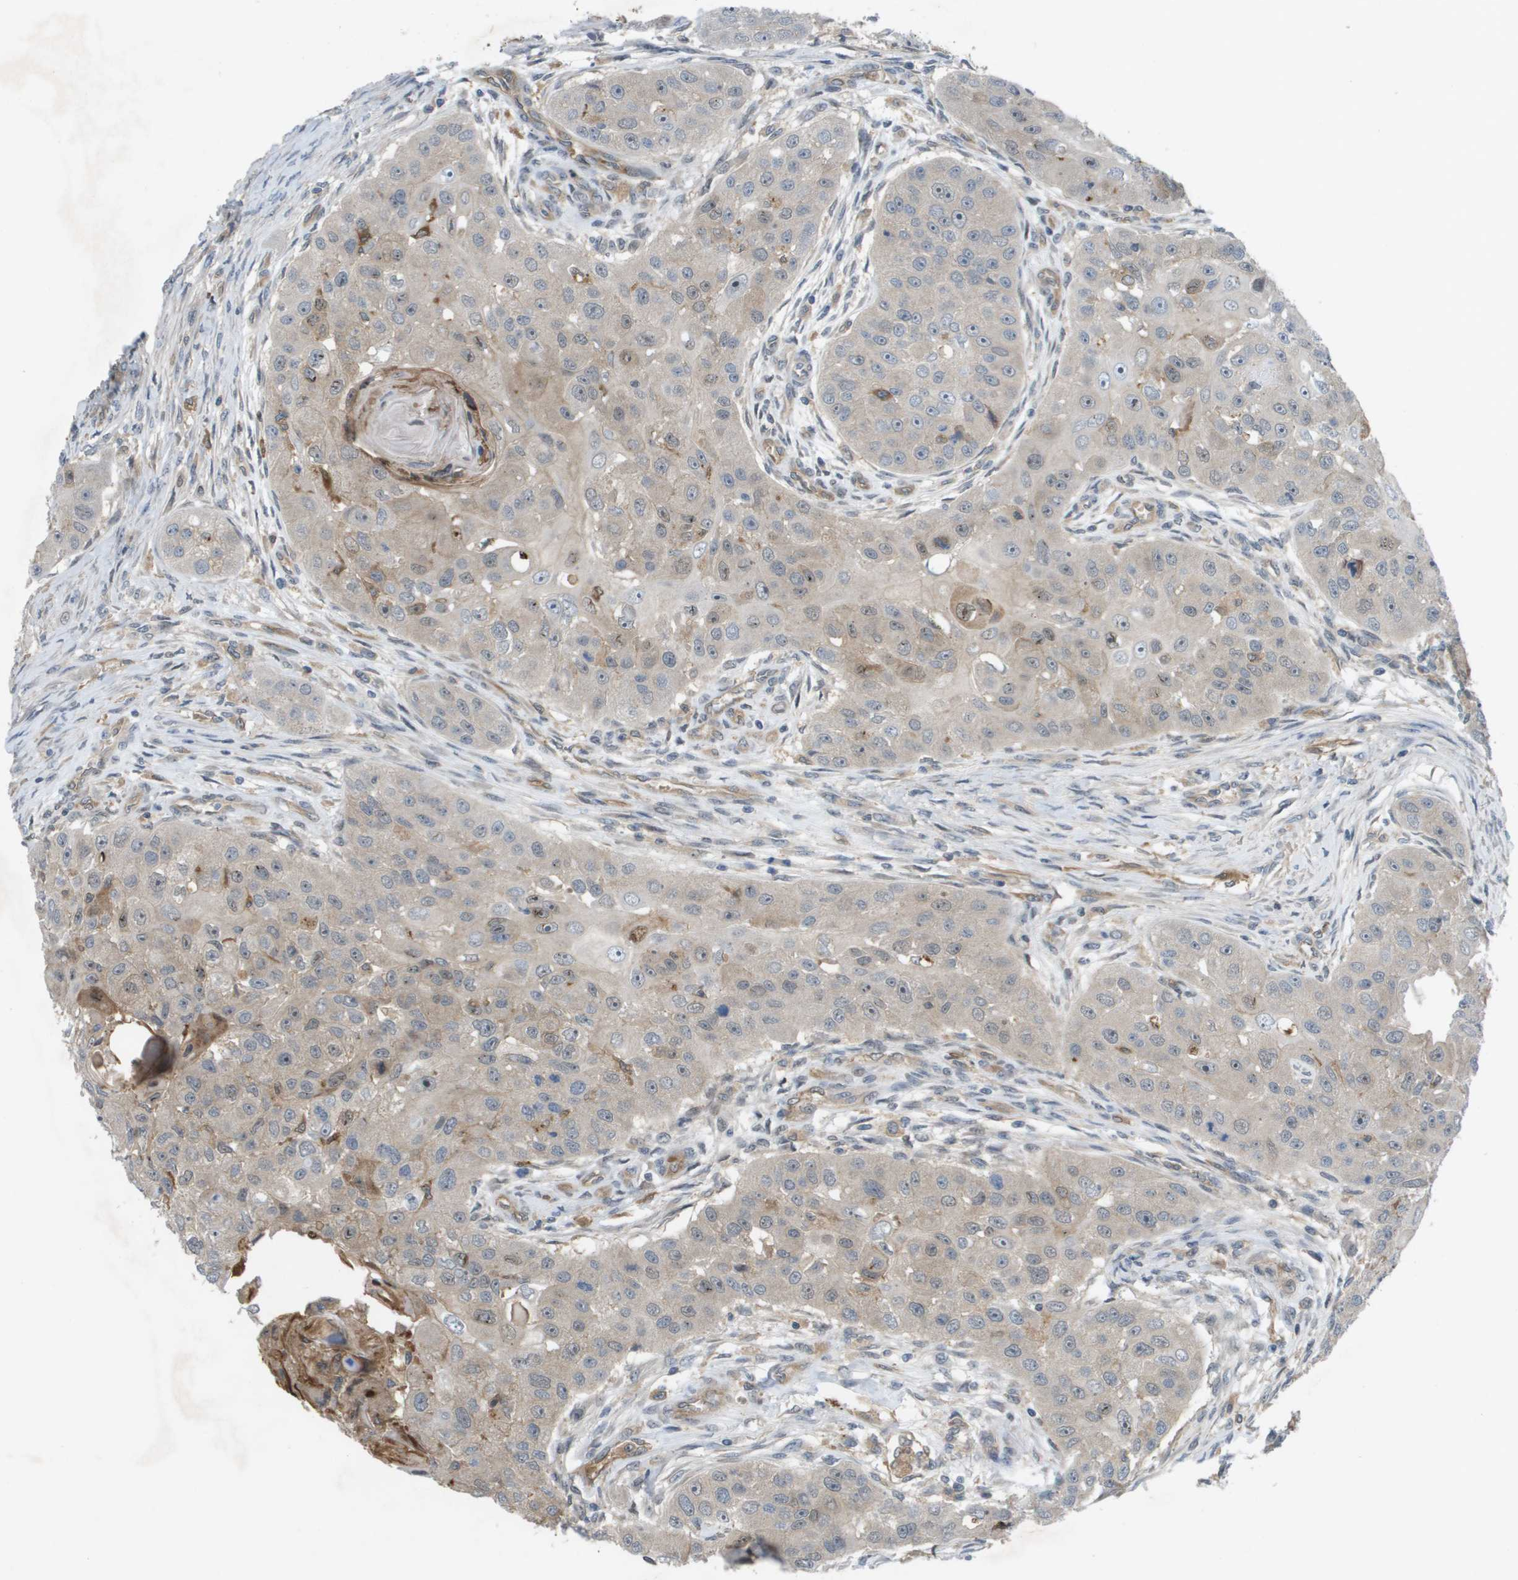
{"staining": {"intensity": "weak", "quantity": "<25%", "location": "cytoplasmic/membranous"}, "tissue": "head and neck cancer", "cell_type": "Tumor cells", "image_type": "cancer", "snomed": [{"axis": "morphology", "description": "Normal tissue, NOS"}, {"axis": "morphology", "description": "Squamous cell carcinoma, NOS"}, {"axis": "topography", "description": "Skeletal muscle"}, {"axis": "topography", "description": "Head-Neck"}], "caption": "DAB (3,3'-diaminobenzidine) immunohistochemical staining of human head and neck cancer displays no significant expression in tumor cells. (DAB (3,3'-diaminobenzidine) immunohistochemistry, high magnification).", "gene": "PALD1", "patient": {"sex": "male", "age": 51}}